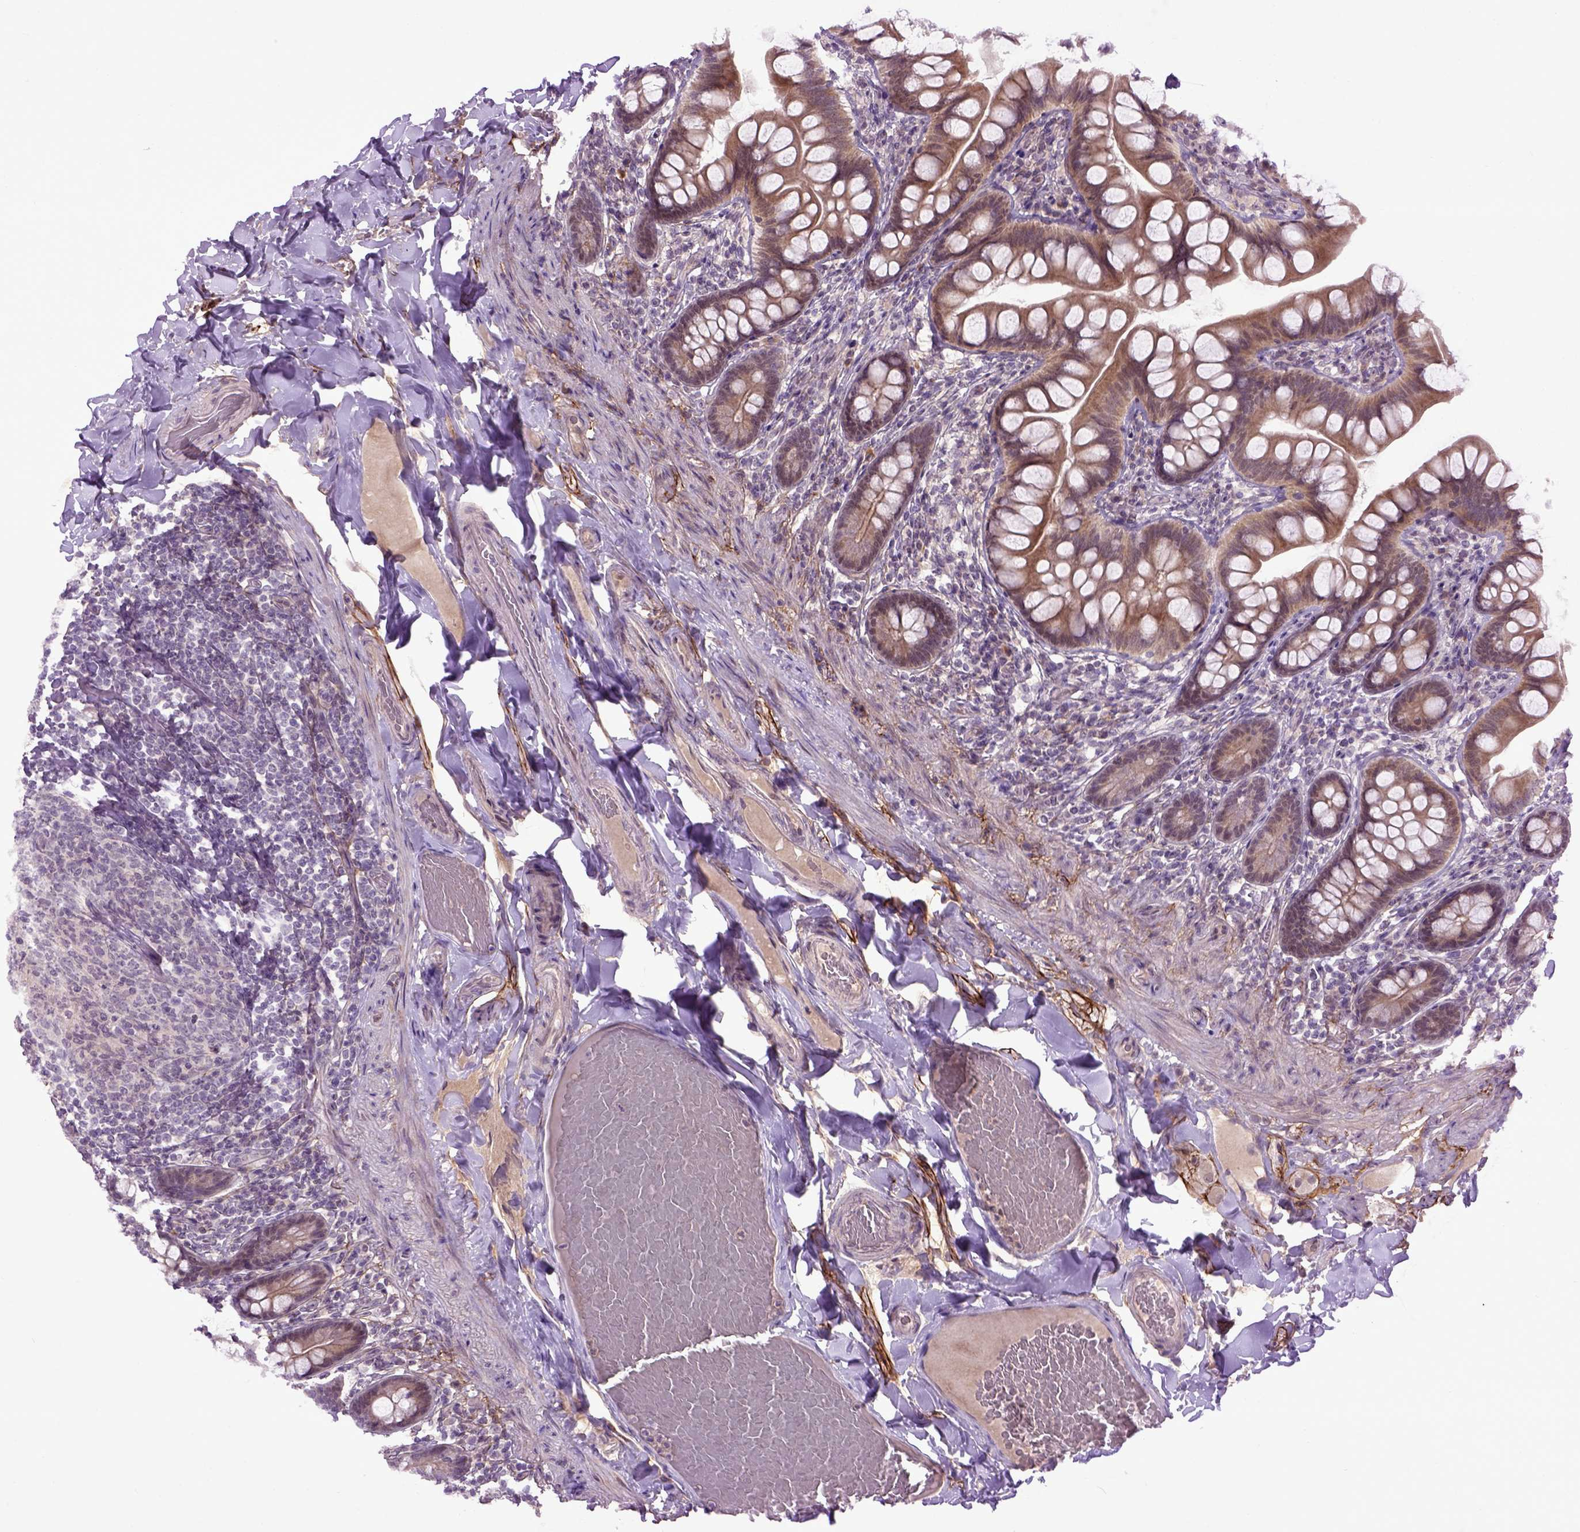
{"staining": {"intensity": "moderate", "quantity": ">75%", "location": "cytoplasmic/membranous"}, "tissue": "small intestine", "cell_type": "Glandular cells", "image_type": "normal", "snomed": [{"axis": "morphology", "description": "Normal tissue, NOS"}, {"axis": "topography", "description": "Small intestine"}], "caption": "Small intestine stained with a brown dye demonstrates moderate cytoplasmic/membranous positive positivity in approximately >75% of glandular cells.", "gene": "EMILIN3", "patient": {"sex": "male", "age": 70}}